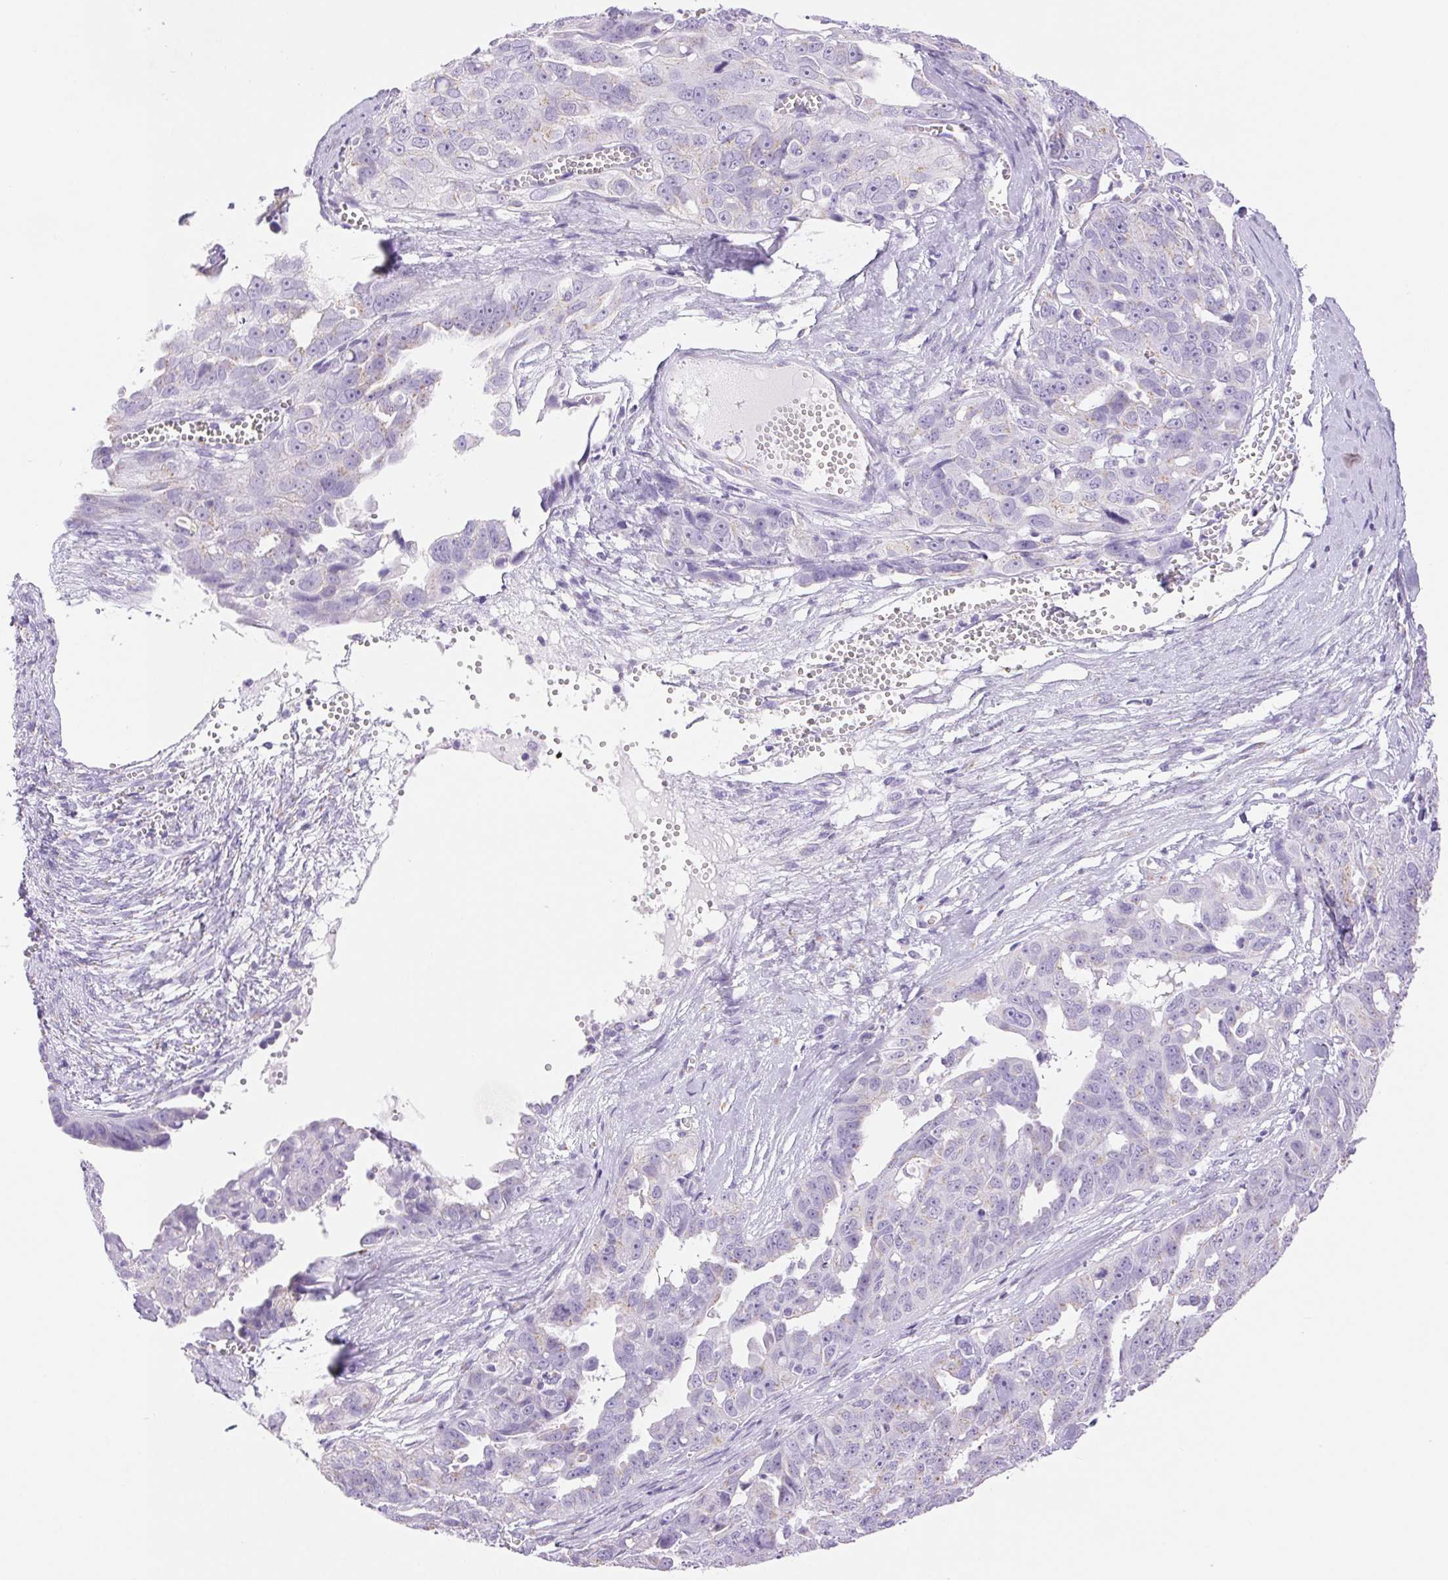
{"staining": {"intensity": "negative", "quantity": "none", "location": "none"}, "tissue": "ovarian cancer", "cell_type": "Tumor cells", "image_type": "cancer", "snomed": [{"axis": "morphology", "description": "Carcinoma, endometroid"}, {"axis": "topography", "description": "Ovary"}], "caption": "Immunohistochemistry (IHC) of ovarian endometroid carcinoma displays no expression in tumor cells. Nuclei are stained in blue.", "gene": "SERPINB3", "patient": {"sex": "female", "age": 70}}